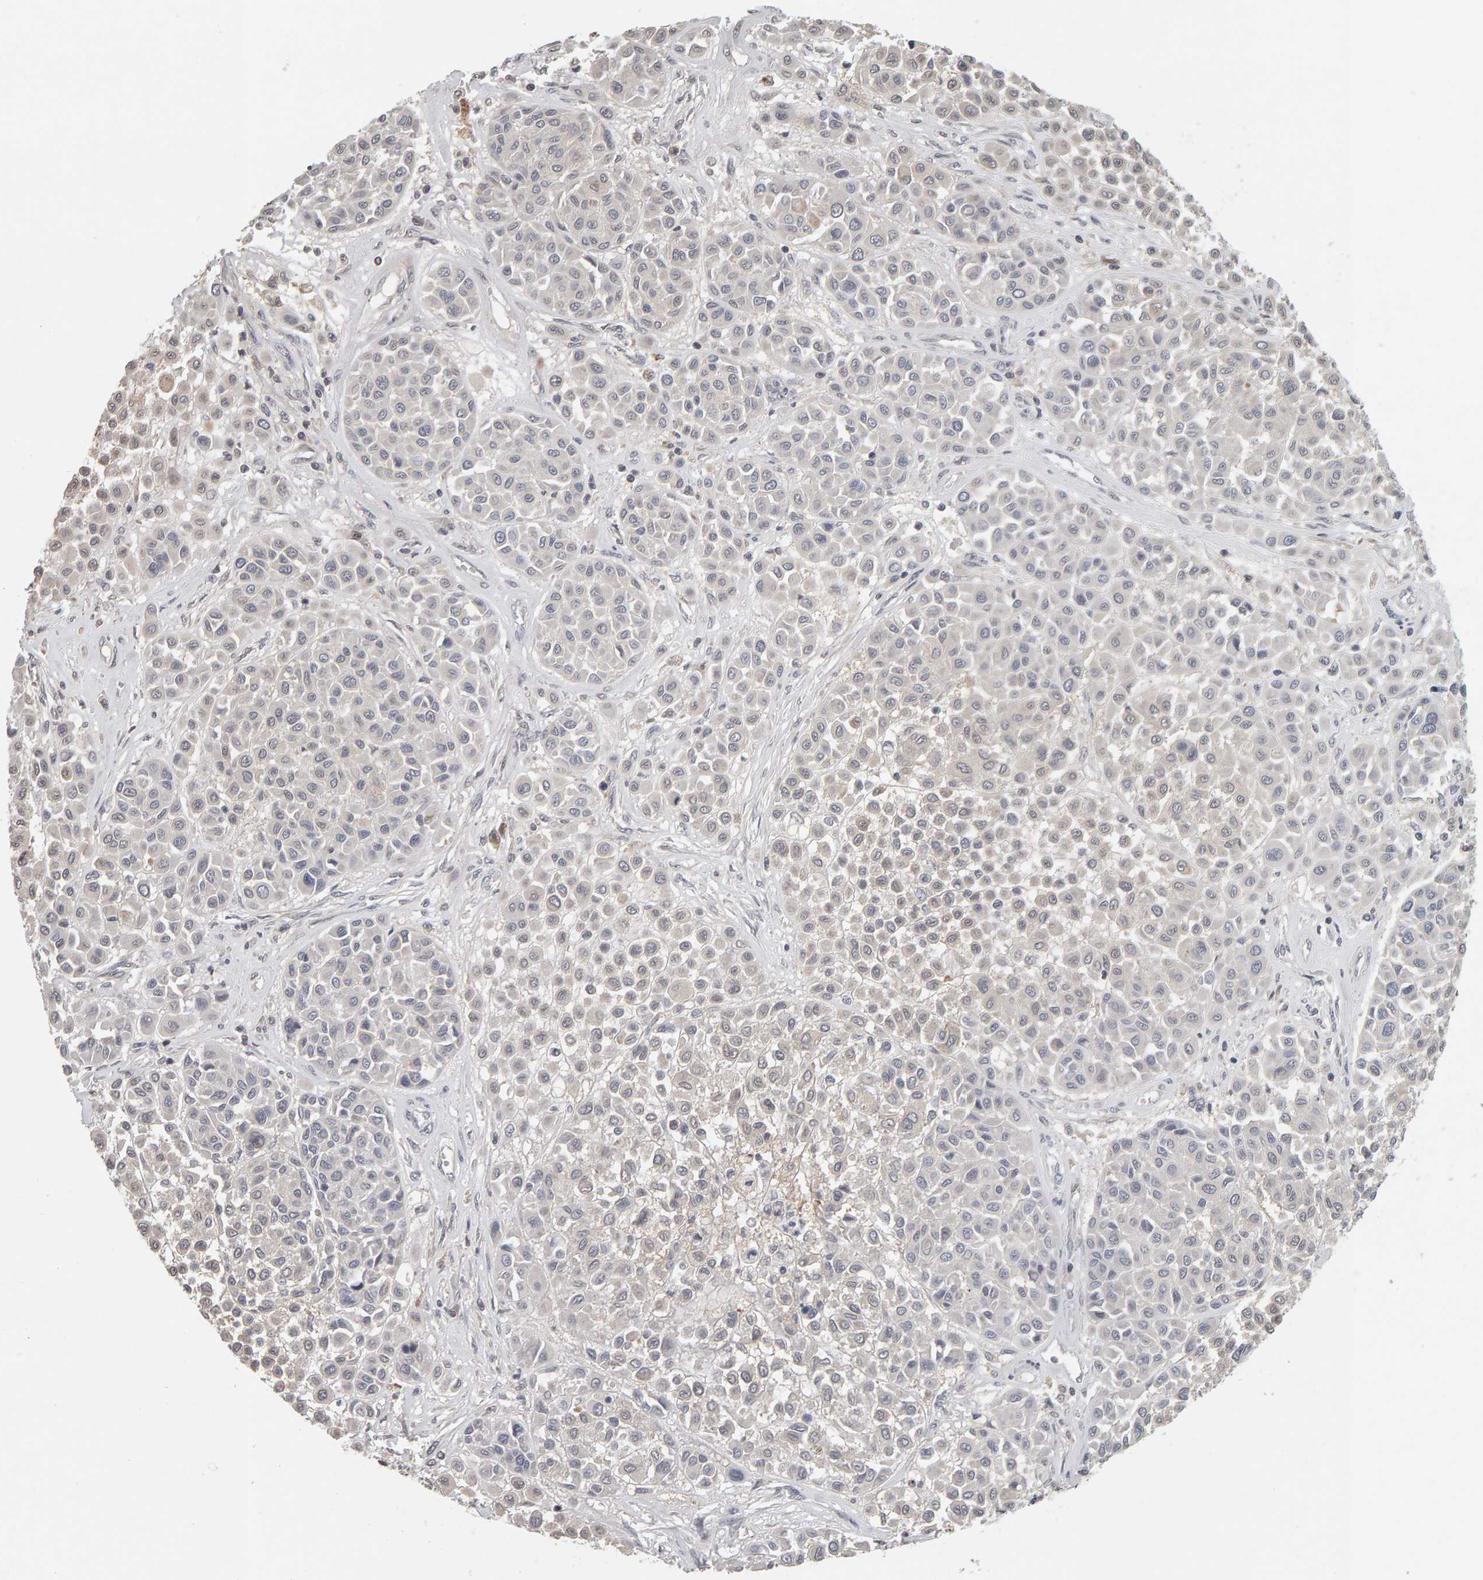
{"staining": {"intensity": "negative", "quantity": "none", "location": "none"}, "tissue": "melanoma", "cell_type": "Tumor cells", "image_type": "cancer", "snomed": [{"axis": "morphology", "description": "Malignant melanoma, Metastatic site"}, {"axis": "topography", "description": "Soft tissue"}], "caption": "Histopathology image shows no protein staining in tumor cells of malignant melanoma (metastatic site) tissue. Brightfield microscopy of immunohistochemistry stained with DAB (3,3'-diaminobenzidine) (brown) and hematoxylin (blue), captured at high magnification.", "gene": "TEFM", "patient": {"sex": "male", "age": 41}}